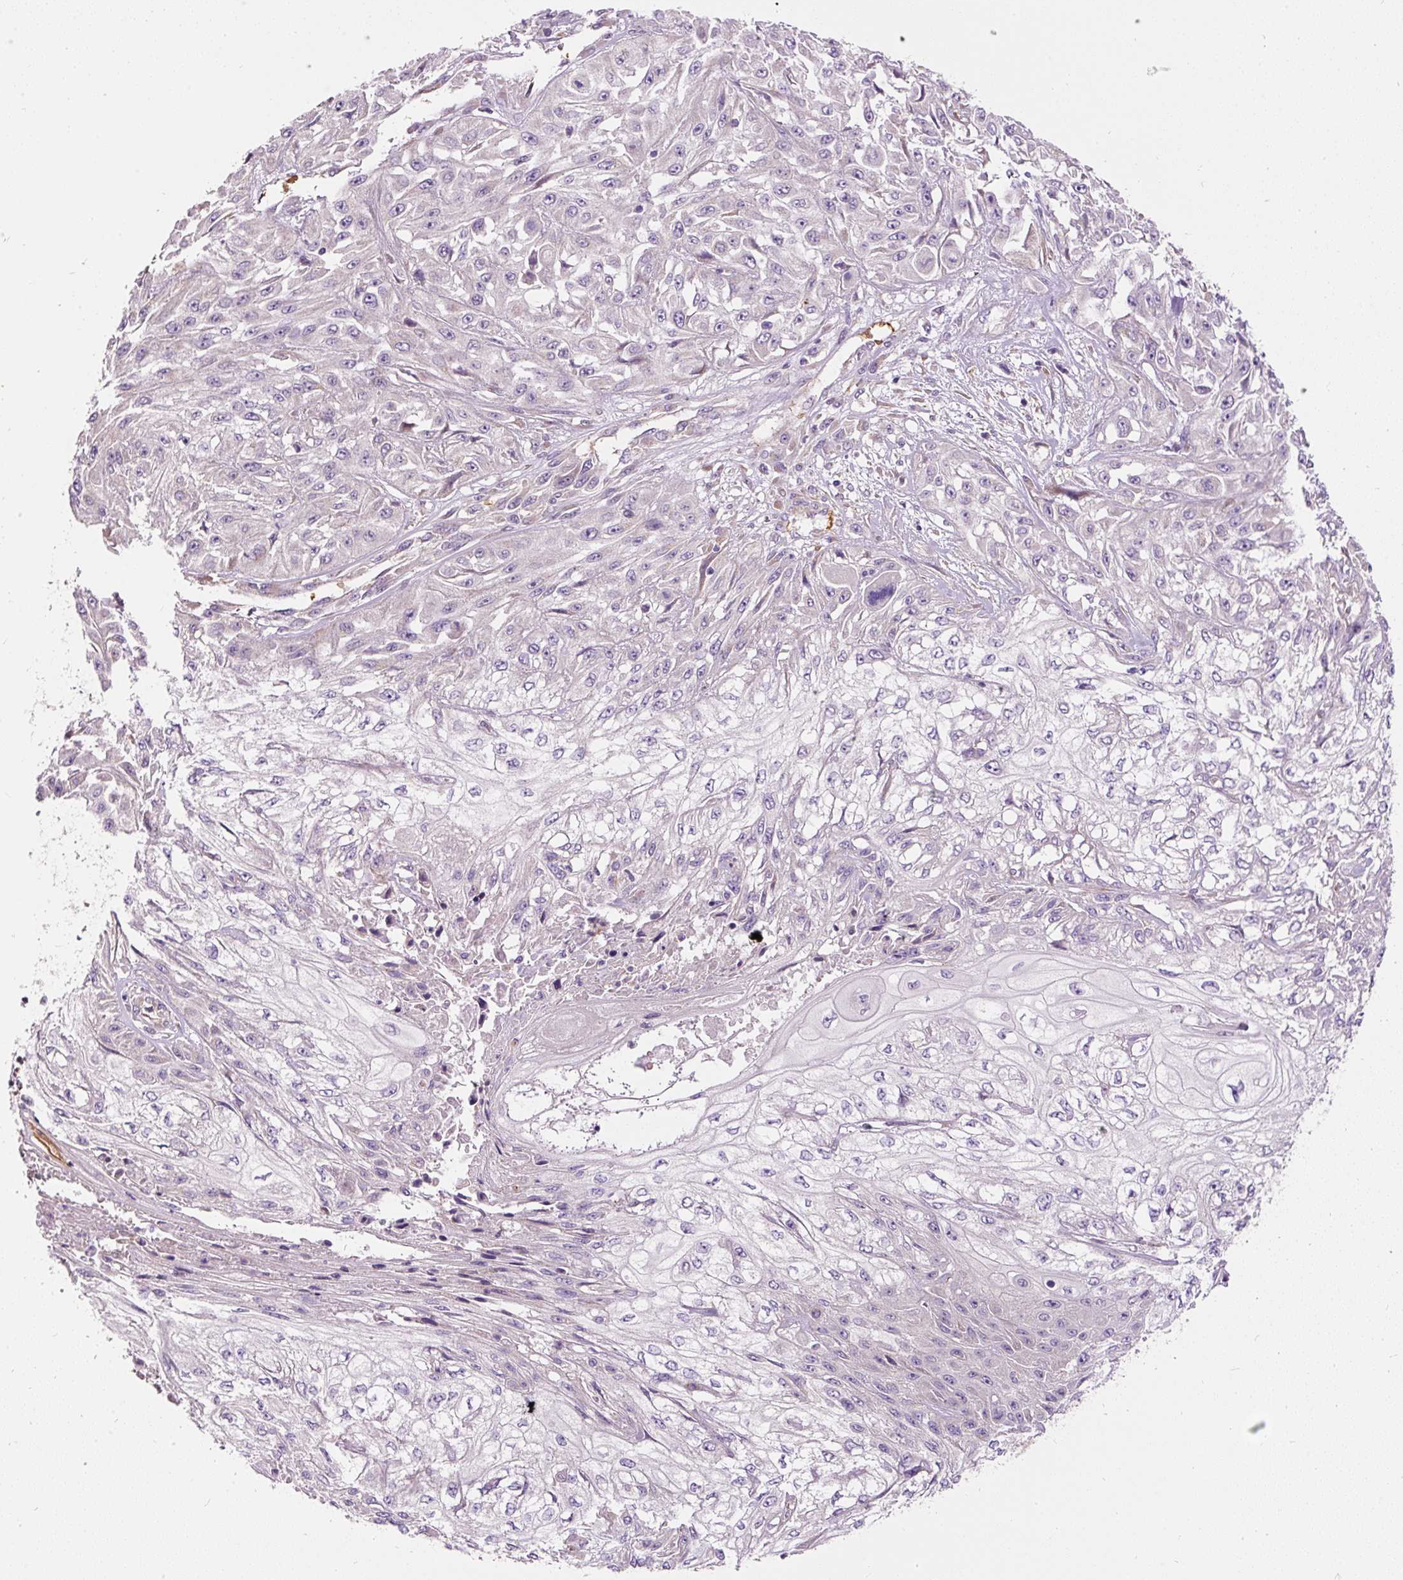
{"staining": {"intensity": "negative", "quantity": "none", "location": "none"}, "tissue": "skin cancer", "cell_type": "Tumor cells", "image_type": "cancer", "snomed": [{"axis": "morphology", "description": "Squamous cell carcinoma, NOS"}, {"axis": "morphology", "description": "Squamous cell carcinoma, metastatic, NOS"}, {"axis": "topography", "description": "Skin"}, {"axis": "topography", "description": "Lymph node"}], "caption": "Immunohistochemical staining of metastatic squamous cell carcinoma (skin) exhibits no significant positivity in tumor cells. (Stains: DAB (3,3'-diaminobenzidine) IHC with hematoxylin counter stain, Microscopy: brightfield microscopy at high magnification).", "gene": "PRRC2A", "patient": {"sex": "male", "age": 75}}